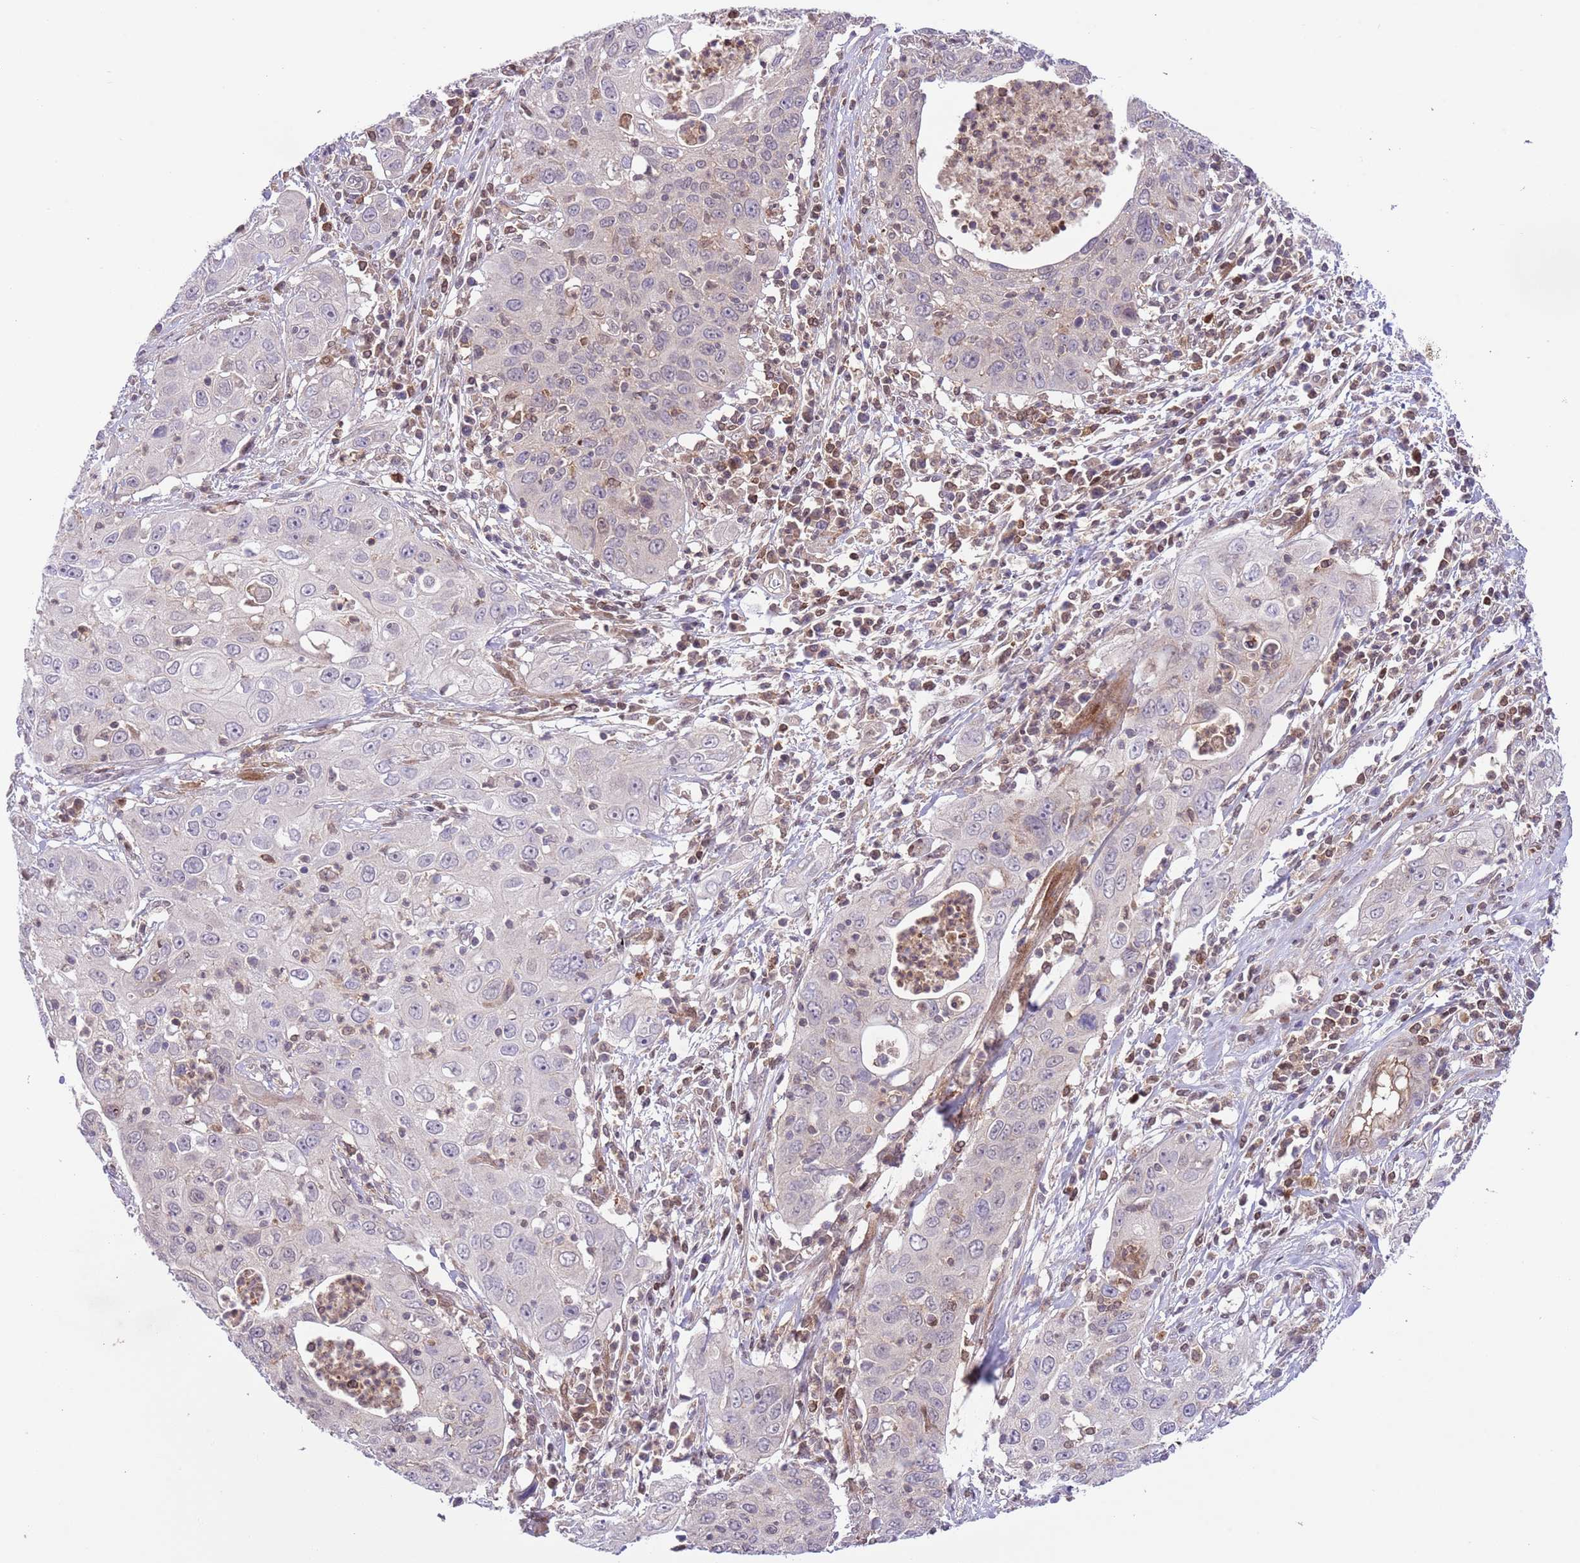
{"staining": {"intensity": "negative", "quantity": "none", "location": "none"}, "tissue": "cervical cancer", "cell_type": "Tumor cells", "image_type": "cancer", "snomed": [{"axis": "morphology", "description": "Squamous cell carcinoma, NOS"}, {"axis": "topography", "description": "Cervix"}], "caption": "The immunohistochemistry (IHC) micrograph has no significant positivity in tumor cells of cervical cancer tissue.", "gene": "HDHD2", "patient": {"sex": "female", "age": 36}}